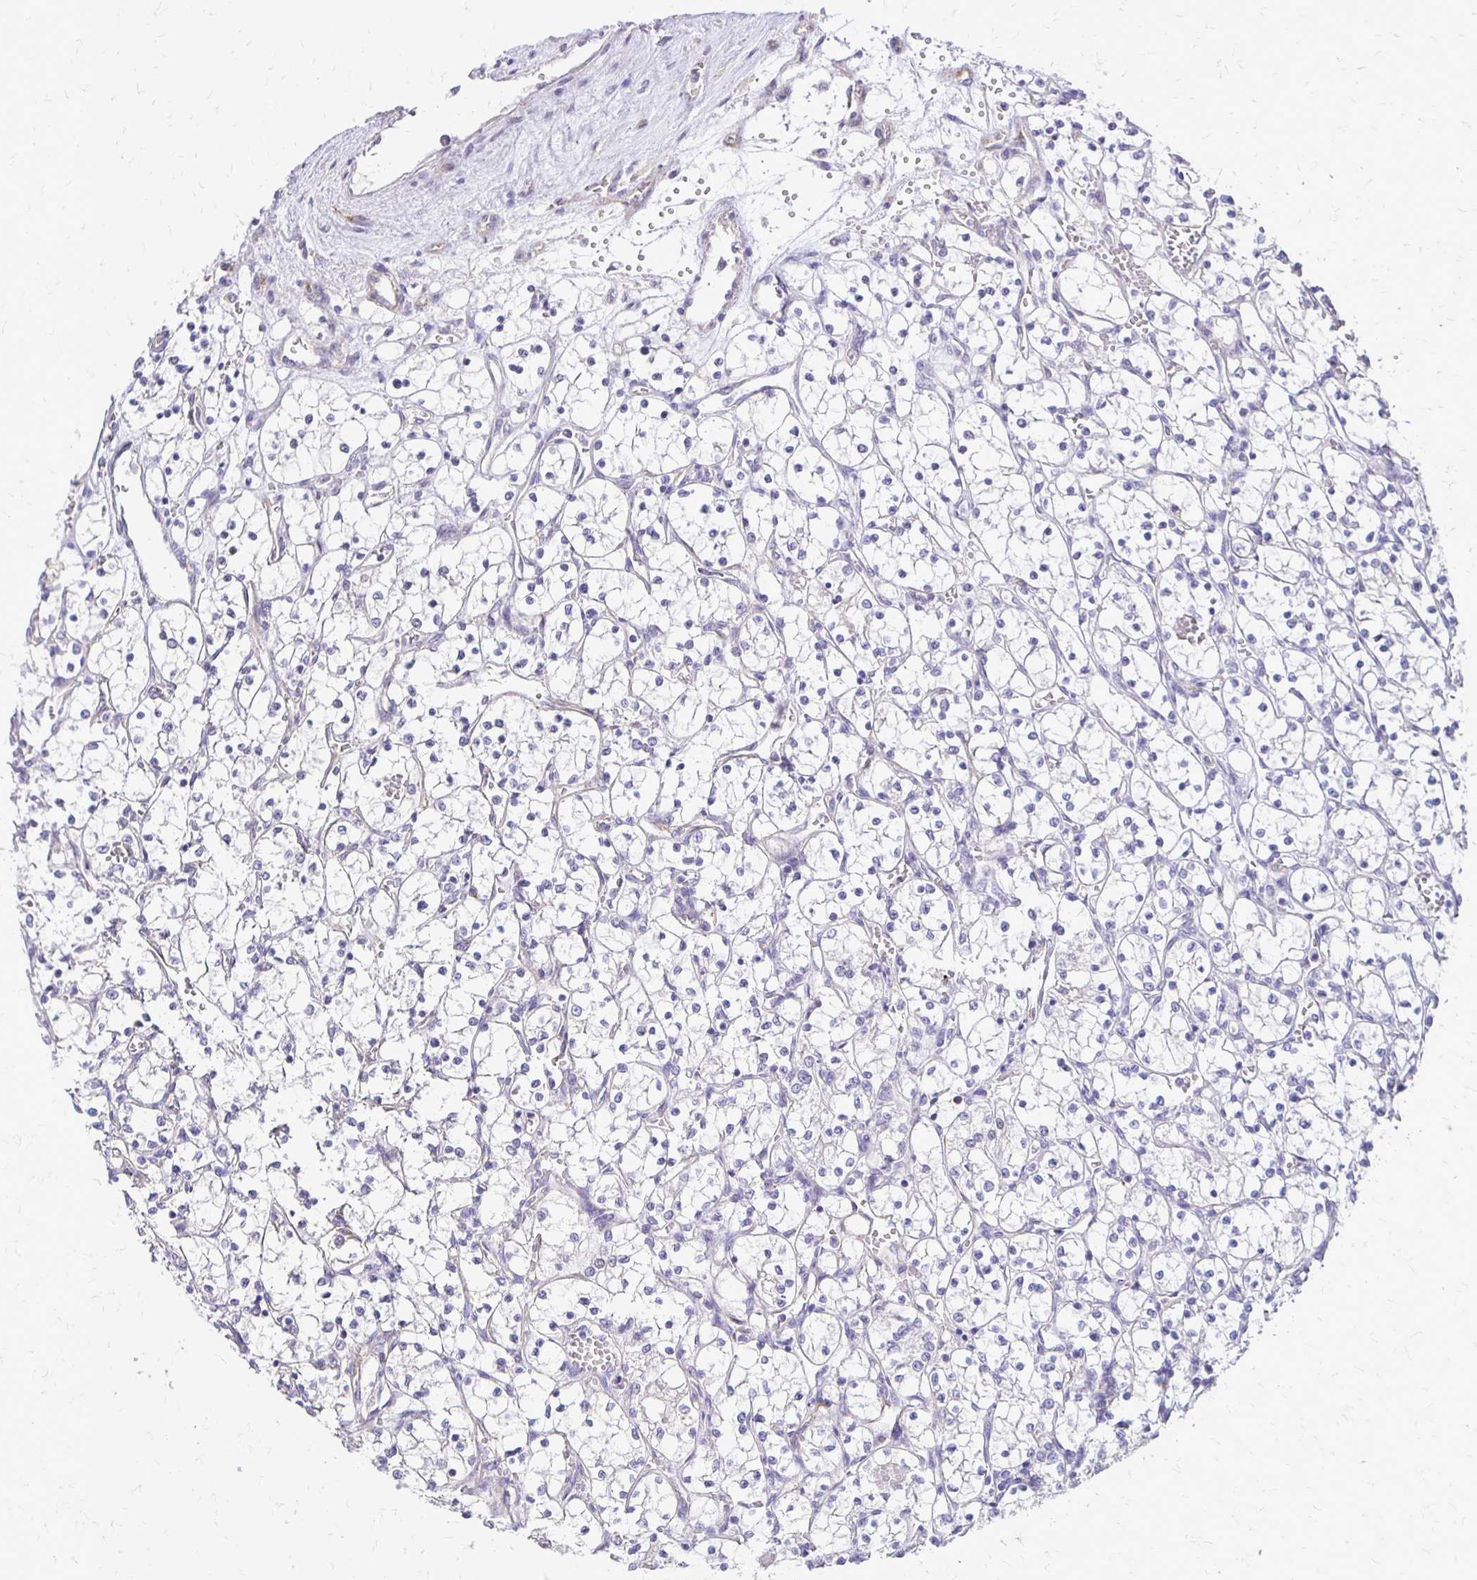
{"staining": {"intensity": "negative", "quantity": "none", "location": "none"}, "tissue": "renal cancer", "cell_type": "Tumor cells", "image_type": "cancer", "snomed": [{"axis": "morphology", "description": "Adenocarcinoma, NOS"}, {"axis": "topography", "description": "Kidney"}], "caption": "This is an IHC histopathology image of renal cancer (adenocarcinoma). There is no positivity in tumor cells.", "gene": "ALPG", "patient": {"sex": "female", "age": 69}}